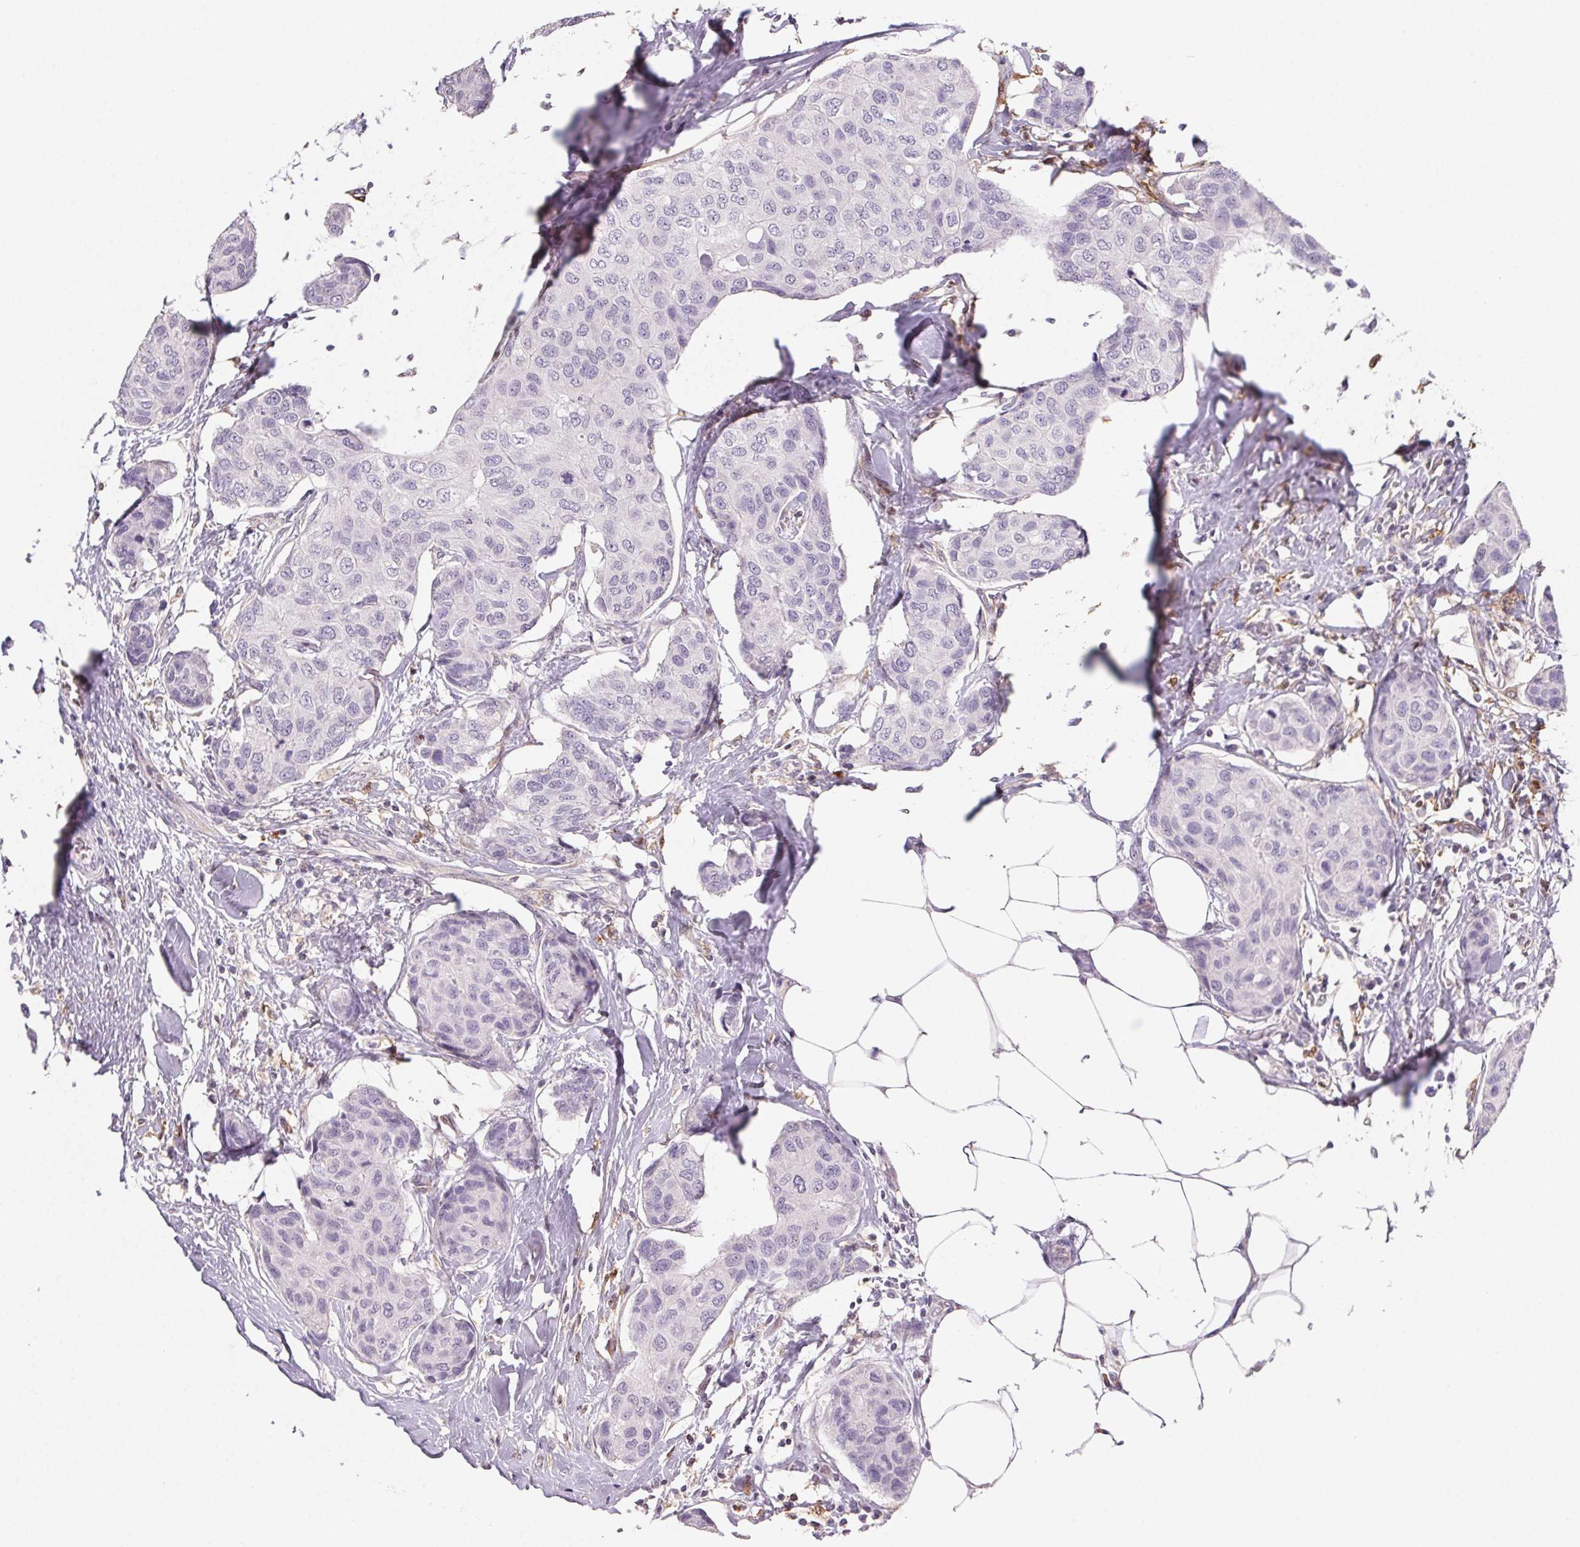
{"staining": {"intensity": "negative", "quantity": "none", "location": "none"}, "tissue": "breast cancer", "cell_type": "Tumor cells", "image_type": "cancer", "snomed": [{"axis": "morphology", "description": "Duct carcinoma"}, {"axis": "topography", "description": "Breast"}], "caption": "Infiltrating ductal carcinoma (breast) stained for a protein using immunohistochemistry (IHC) shows no staining tumor cells.", "gene": "GBP1", "patient": {"sex": "female", "age": 80}}